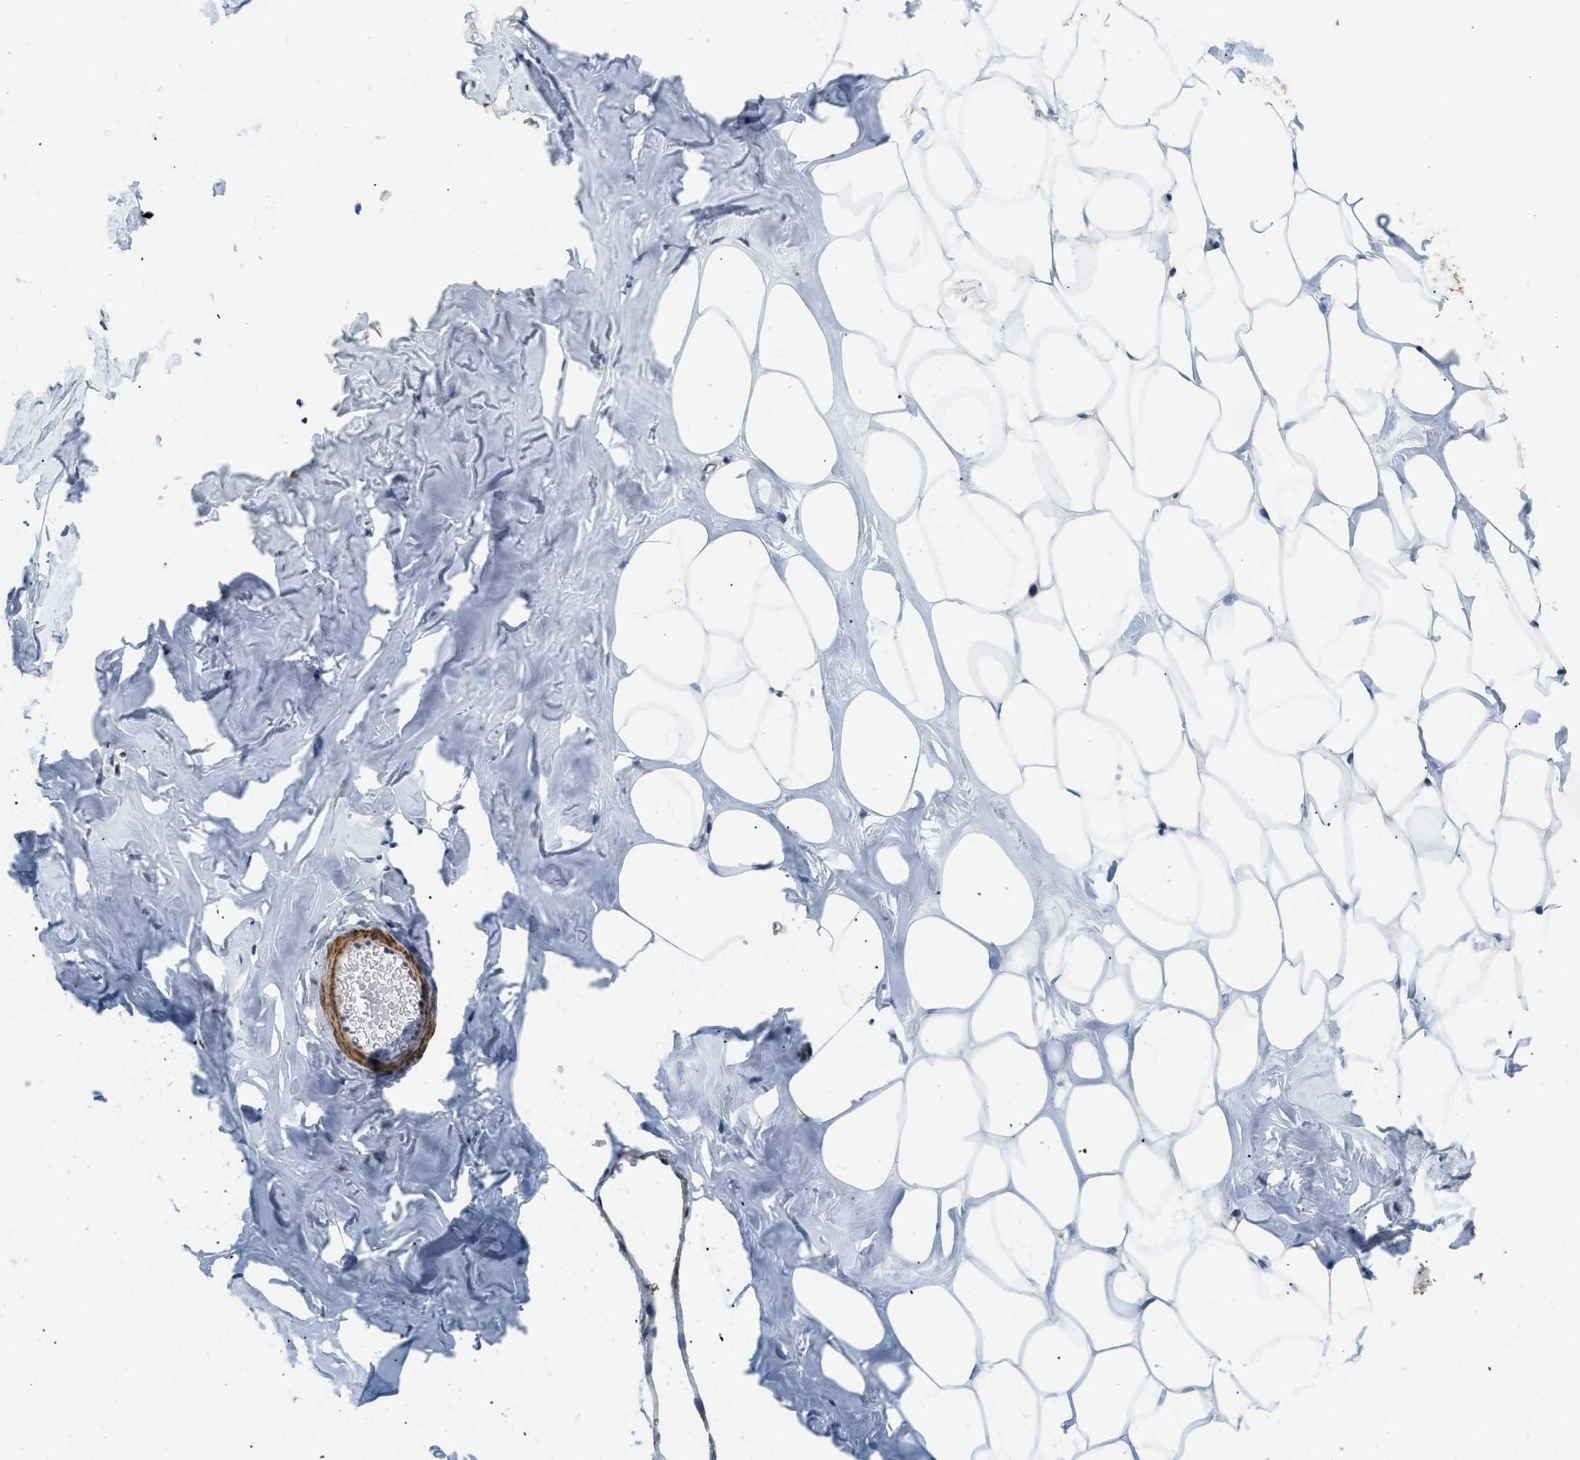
{"staining": {"intensity": "moderate", "quantity": "25%-75%", "location": "cytoplasmic/membranous"}, "tissue": "adipose tissue", "cell_type": "Adipocytes", "image_type": "normal", "snomed": [{"axis": "morphology", "description": "Normal tissue, NOS"}, {"axis": "morphology", "description": "Fibrosis, NOS"}, {"axis": "topography", "description": "Breast"}, {"axis": "topography", "description": "Adipose tissue"}], "caption": "Immunohistochemical staining of benign adipose tissue reveals moderate cytoplasmic/membranous protein expression in approximately 25%-75% of adipocytes. (Brightfield microscopy of DAB IHC at high magnification).", "gene": "BTN3A2", "patient": {"sex": "female", "age": 39}}